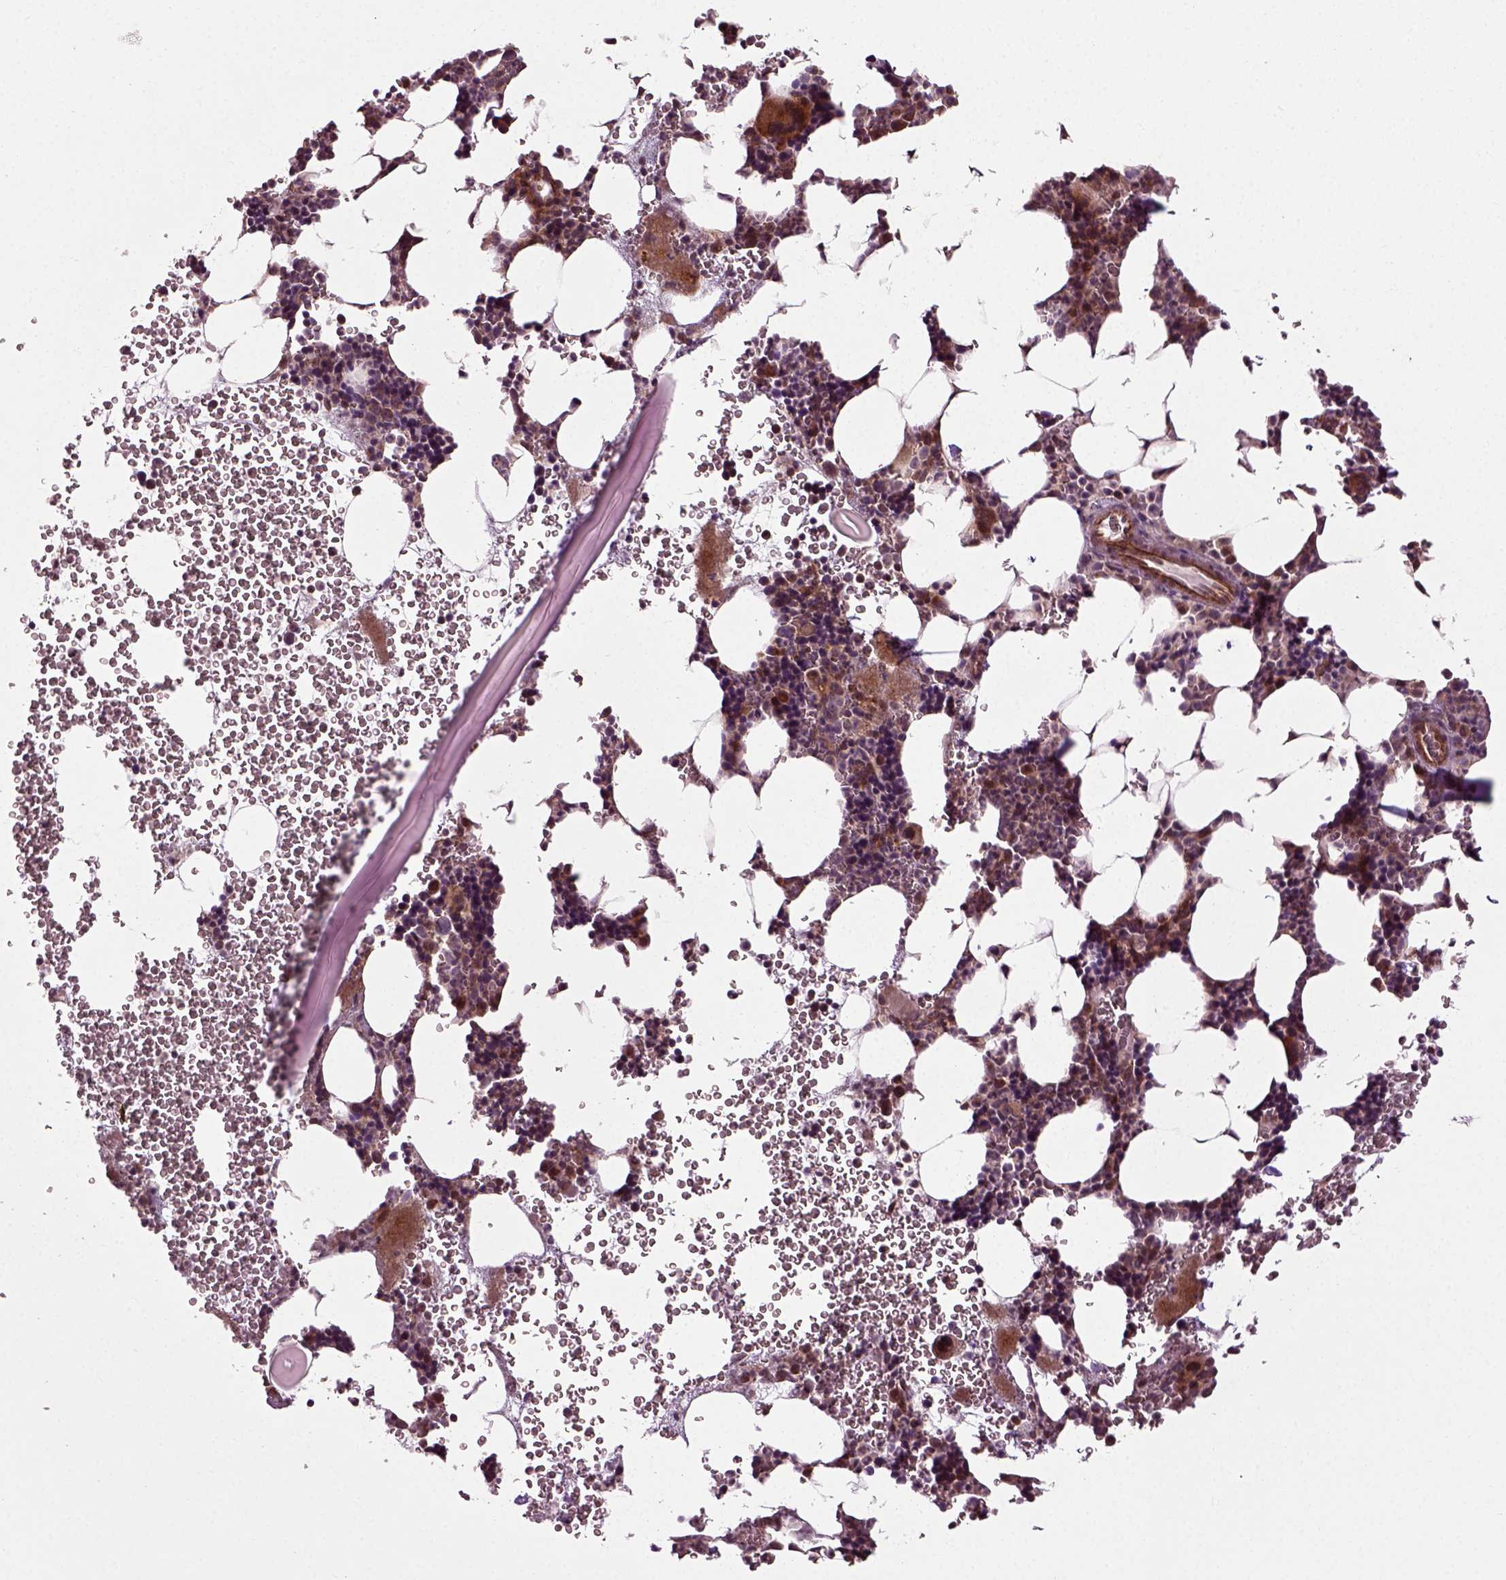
{"staining": {"intensity": "strong", "quantity": "<25%", "location": "cytoplasmic/membranous"}, "tissue": "bone marrow", "cell_type": "Hematopoietic cells", "image_type": "normal", "snomed": [{"axis": "morphology", "description": "Normal tissue, NOS"}, {"axis": "topography", "description": "Bone marrow"}], "caption": "Hematopoietic cells exhibit medium levels of strong cytoplasmic/membranous positivity in approximately <25% of cells in unremarkable human bone marrow.", "gene": "PLCD3", "patient": {"sex": "male", "age": 44}}